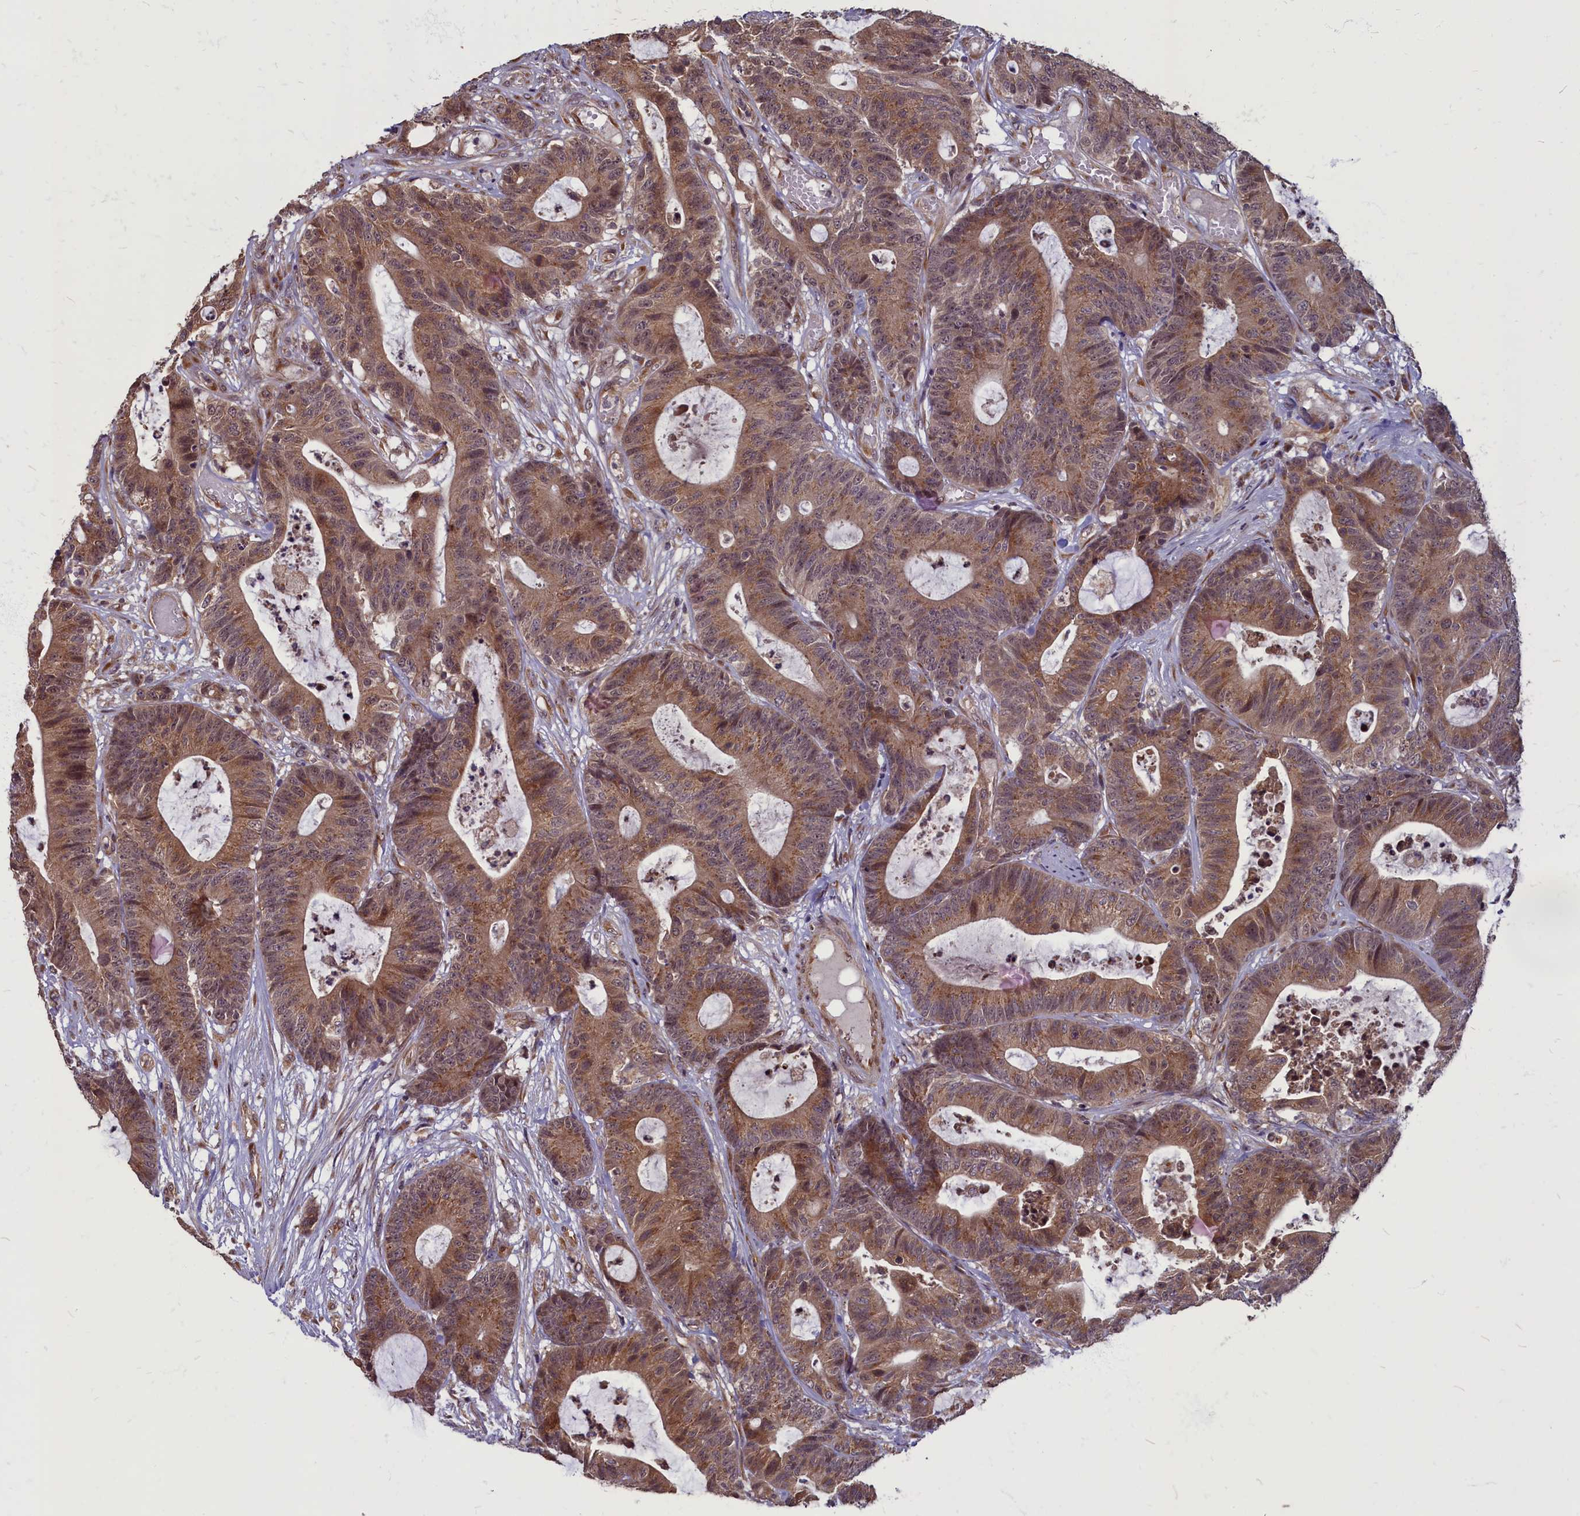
{"staining": {"intensity": "moderate", "quantity": ">75%", "location": "cytoplasmic/membranous"}, "tissue": "colorectal cancer", "cell_type": "Tumor cells", "image_type": "cancer", "snomed": [{"axis": "morphology", "description": "Adenocarcinoma, NOS"}, {"axis": "topography", "description": "Colon"}], "caption": "Protein staining by immunohistochemistry (IHC) demonstrates moderate cytoplasmic/membranous expression in approximately >75% of tumor cells in colorectal cancer.", "gene": "MYCBP", "patient": {"sex": "female", "age": 84}}